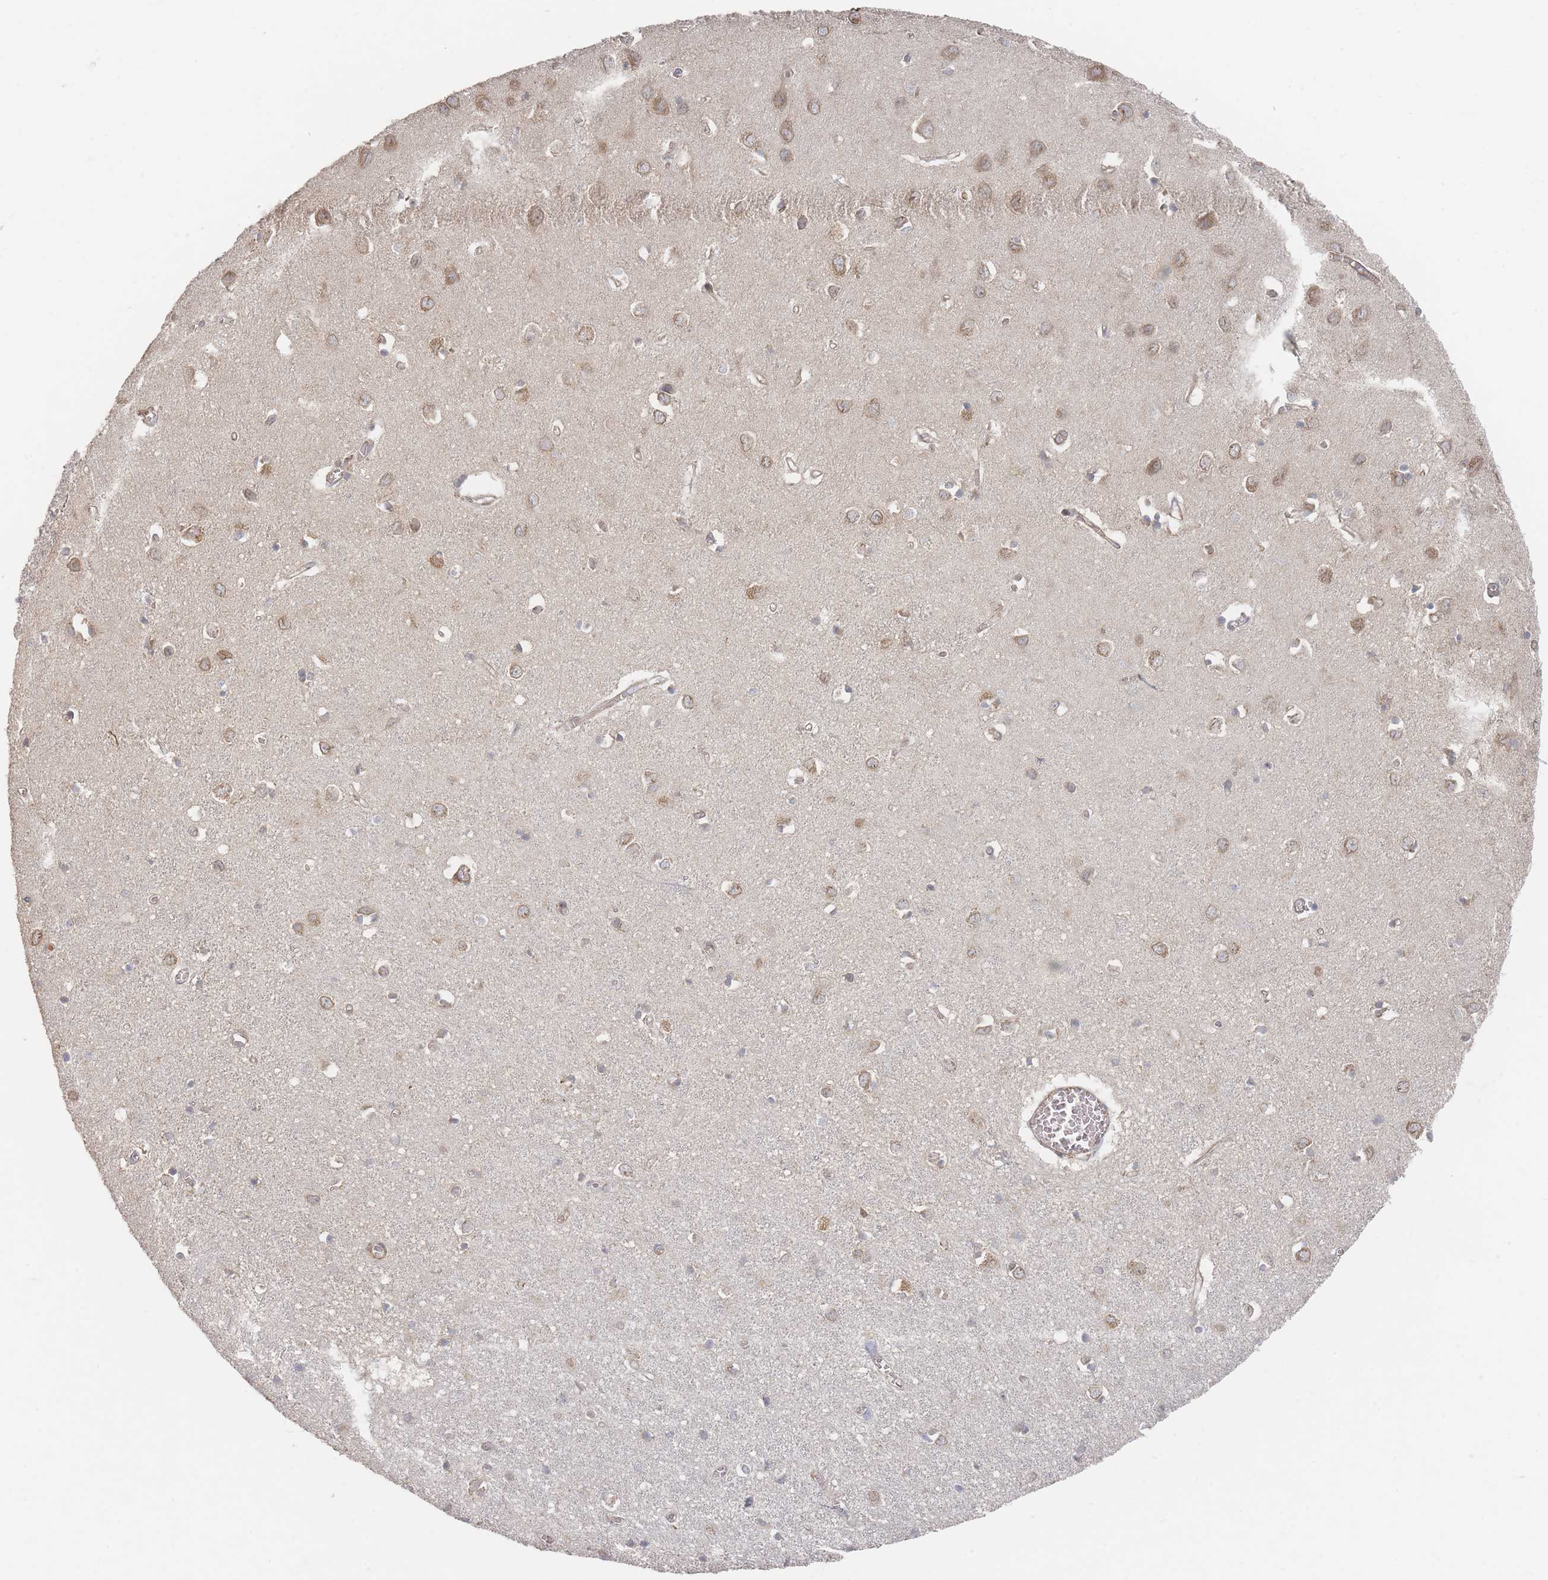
{"staining": {"intensity": "weak", "quantity": "25%-75%", "location": "cytoplasmic/membranous"}, "tissue": "cerebral cortex", "cell_type": "Endothelial cells", "image_type": "normal", "snomed": [{"axis": "morphology", "description": "Normal tissue, NOS"}, {"axis": "topography", "description": "Cerebral cortex"}], "caption": "The immunohistochemical stain labels weak cytoplasmic/membranous staining in endothelial cells of normal cerebral cortex. (IHC, brightfield microscopy, high magnification).", "gene": "GLE1", "patient": {"sex": "female", "age": 64}}